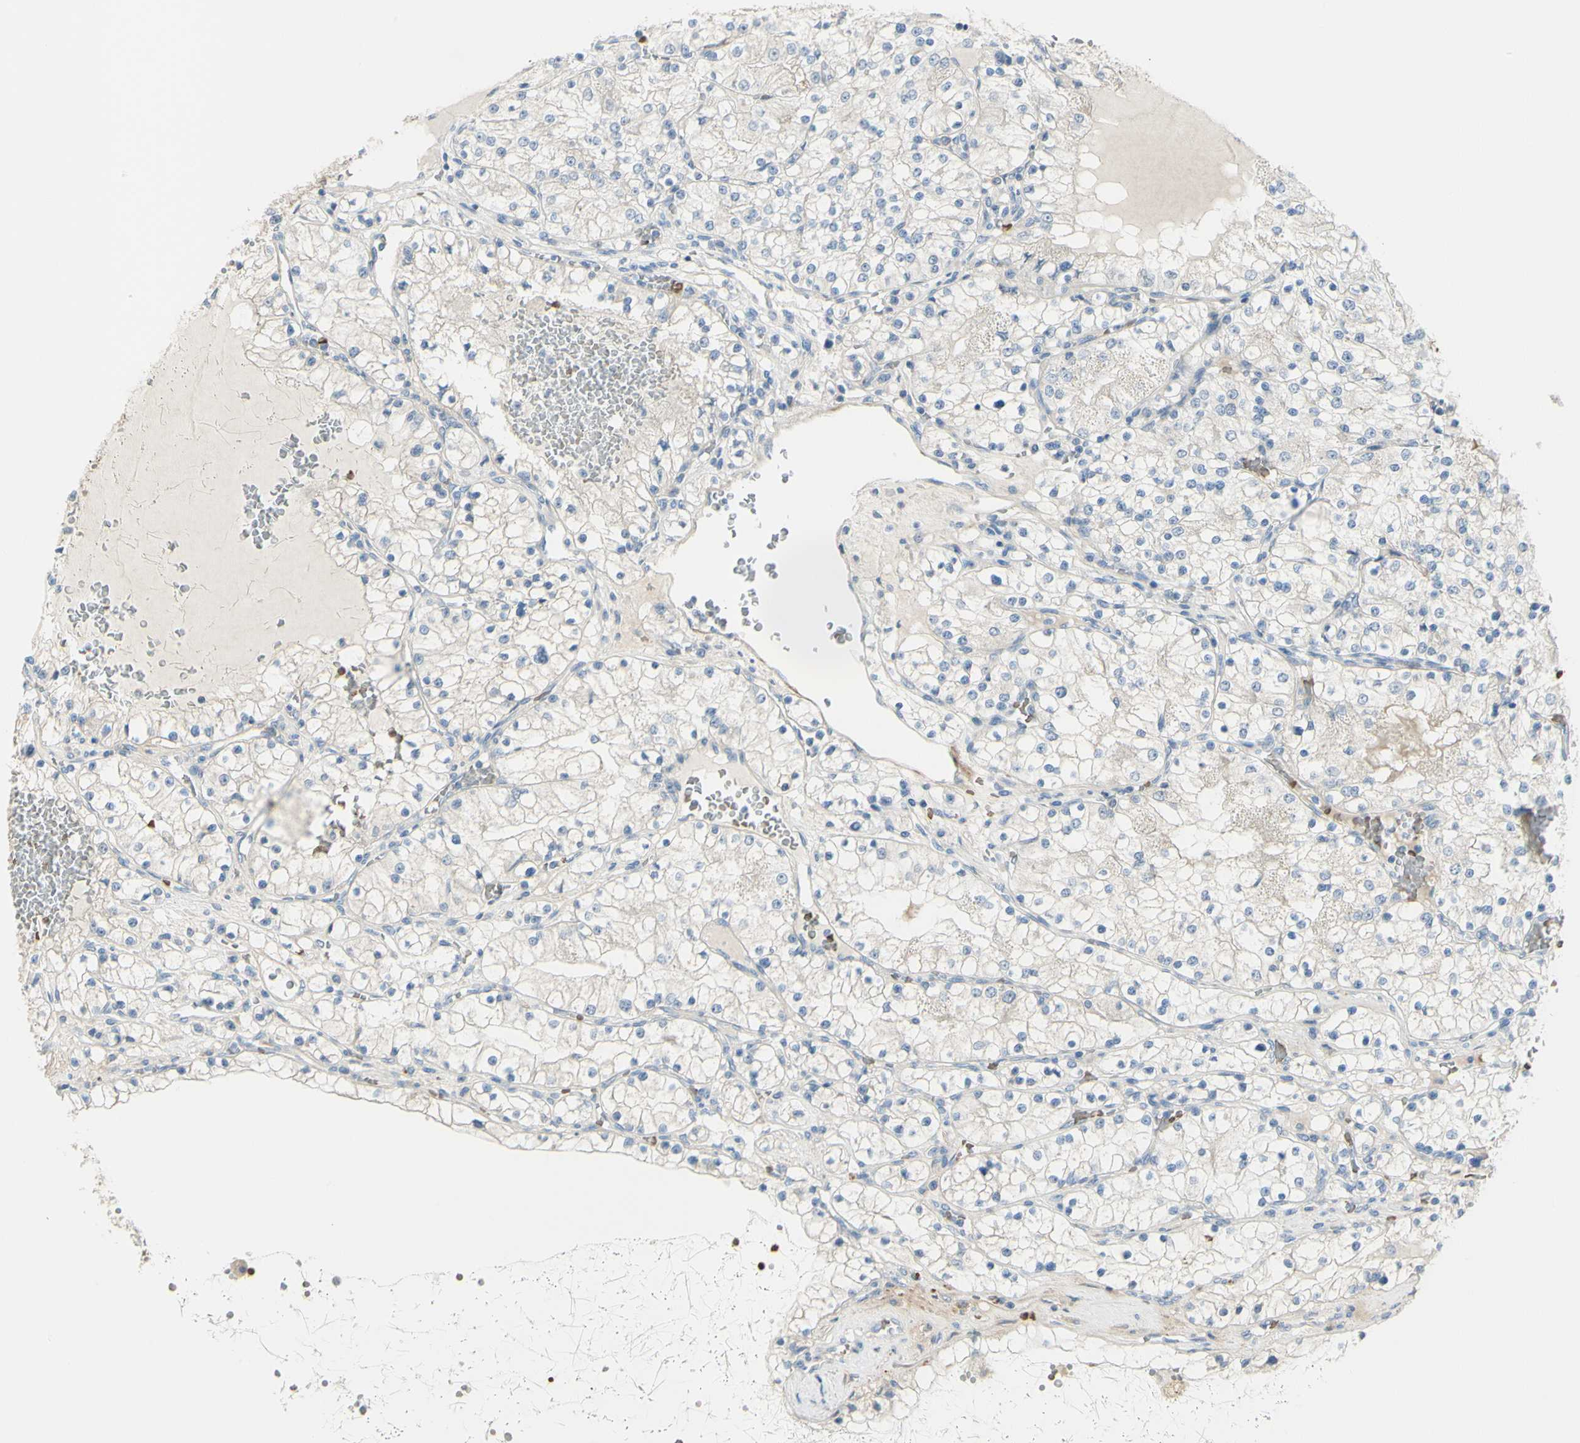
{"staining": {"intensity": "negative", "quantity": "none", "location": "none"}, "tissue": "renal cancer", "cell_type": "Tumor cells", "image_type": "cancer", "snomed": [{"axis": "morphology", "description": "Adenocarcinoma, NOS"}, {"axis": "topography", "description": "Kidney"}], "caption": "Histopathology image shows no protein staining in tumor cells of renal cancer tissue. Nuclei are stained in blue.", "gene": "NCBP2L", "patient": {"sex": "male", "age": 68}}